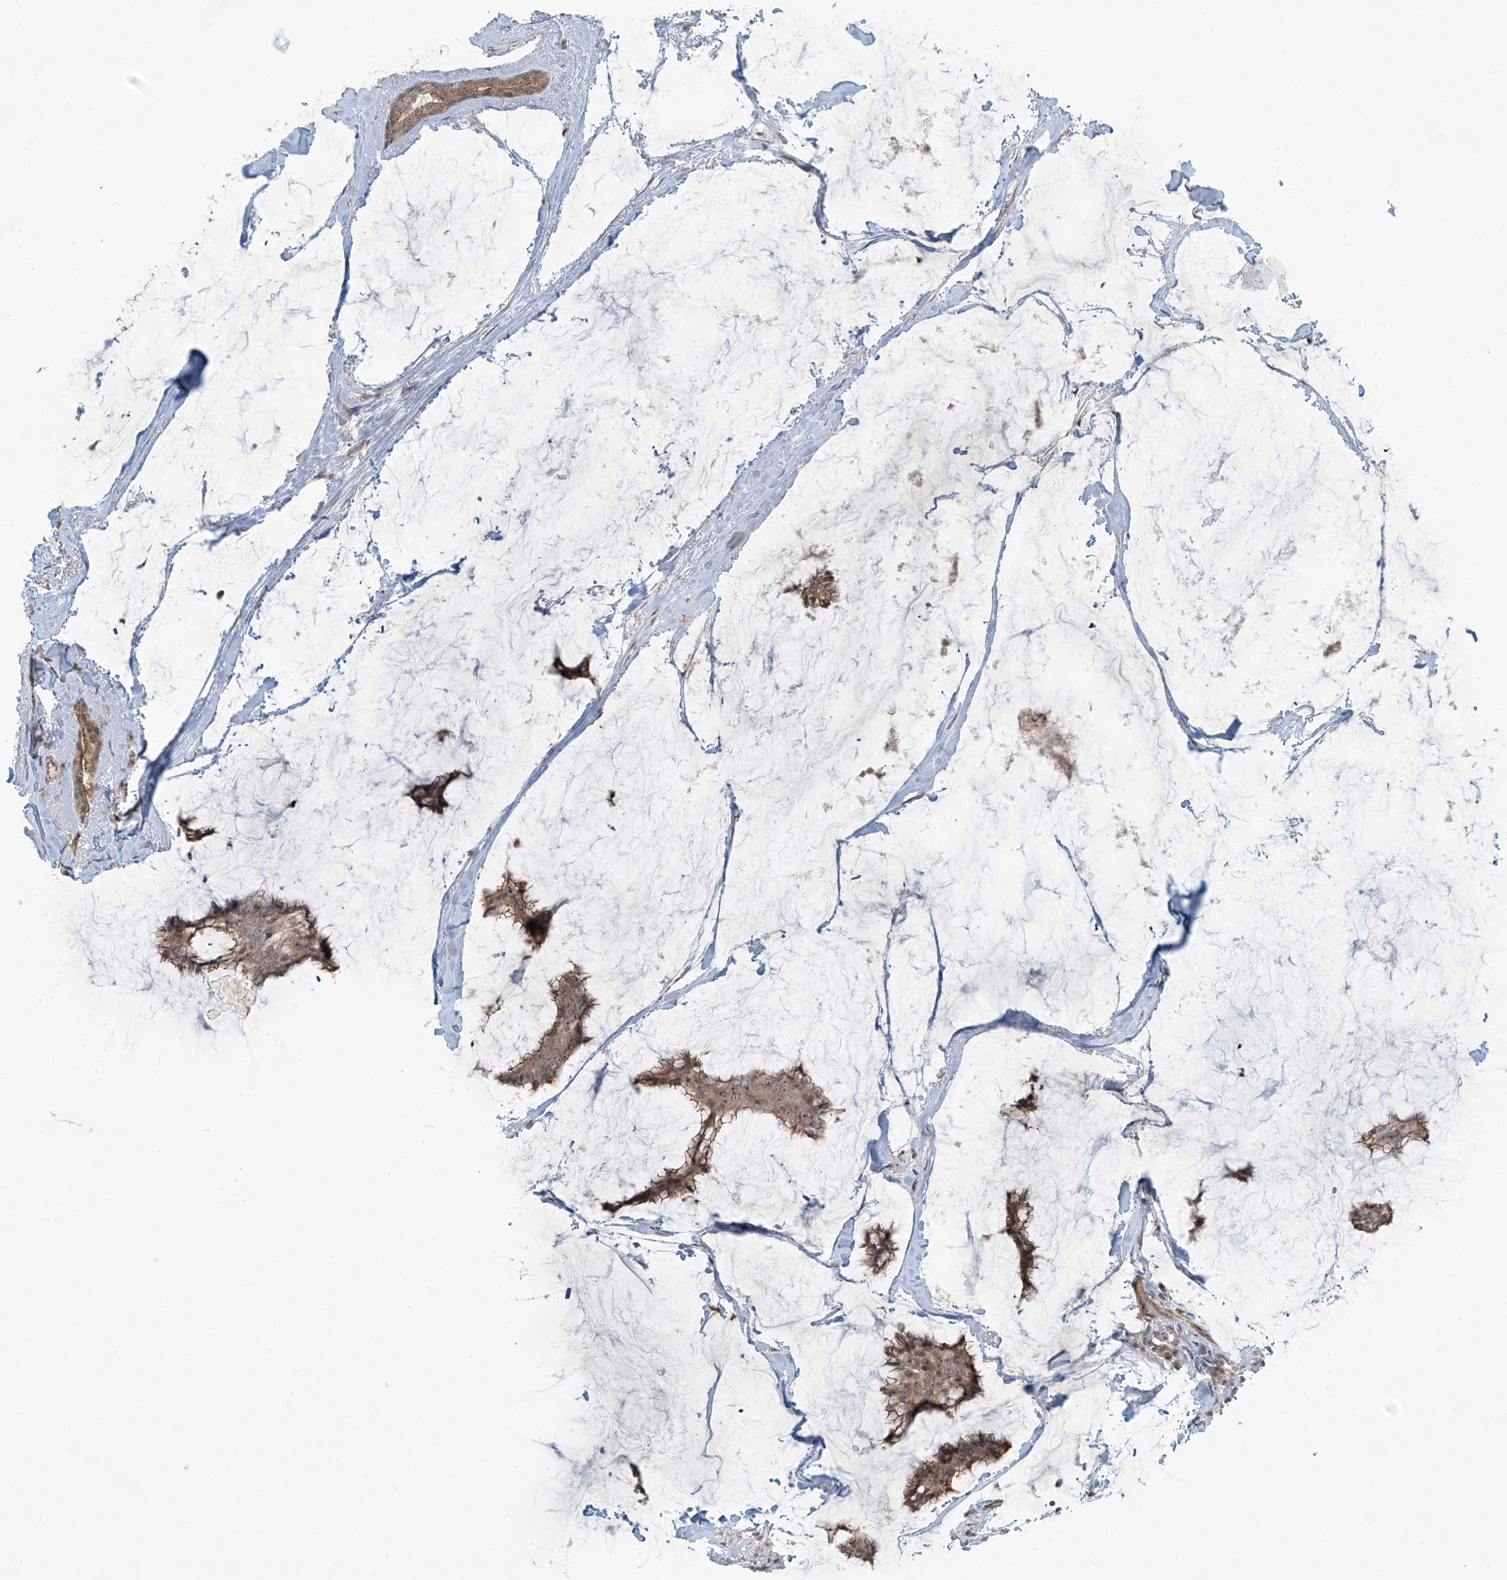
{"staining": {"intensity": "moderate", "quantity": ">75%", "location": "cytoplasmic/membranous,nuclear"}, "tissue": "breast cancer", "cell_type": "Tumor cells", "image_type": "cancer", "snomed": [{"axis": "morphology", "description": "Duct carcinoma"}, {"axis": "topography", "description": "Breast"}], "caption": "A brown stain shows moderate cytoplasmic/membranous and nuclear expression of a protein in human infiltrating ductal carcinoma (breast) tumor cells.", "gene": "ZNF16", "patient": {"sex": "female", "age": 93}}